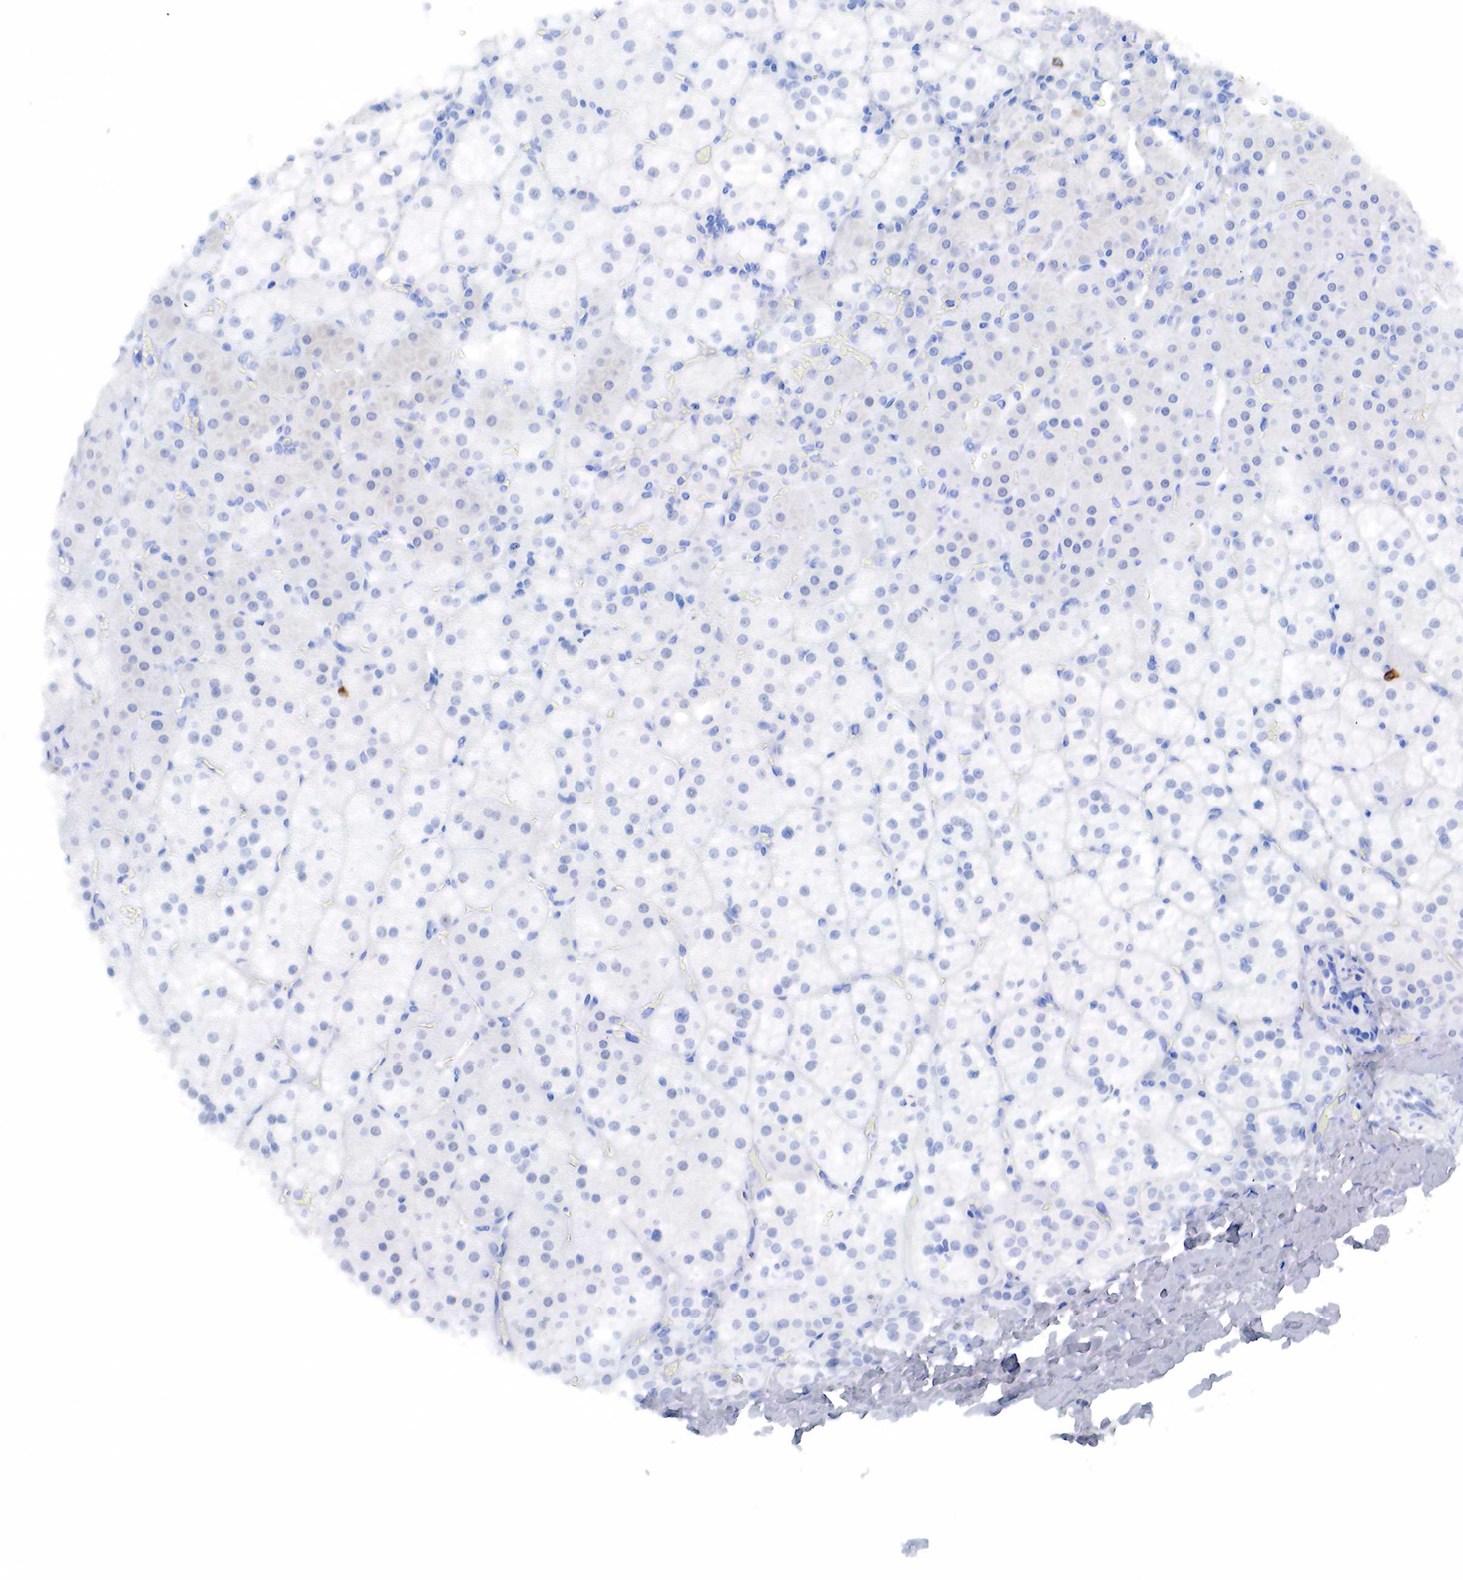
{"staining": {"intensity": "negative", "quantity": "none", "location": "none"}, "tissue": "adrenal gland", "cell_type": "Glandular cells", "image_type": "normal", "snomed": [{"axis": "morphology", "description": "Normal tissue, NOS"}, {"axis": "topography", "description": "Adrenal gland"}], "caption": "Human adrenal gland stained for a protein using immunohistochemistry (IHC) reveals no staining in glandular cells.", "gene": "CD79A", "patient": {"sex": "male", "age": 53}}